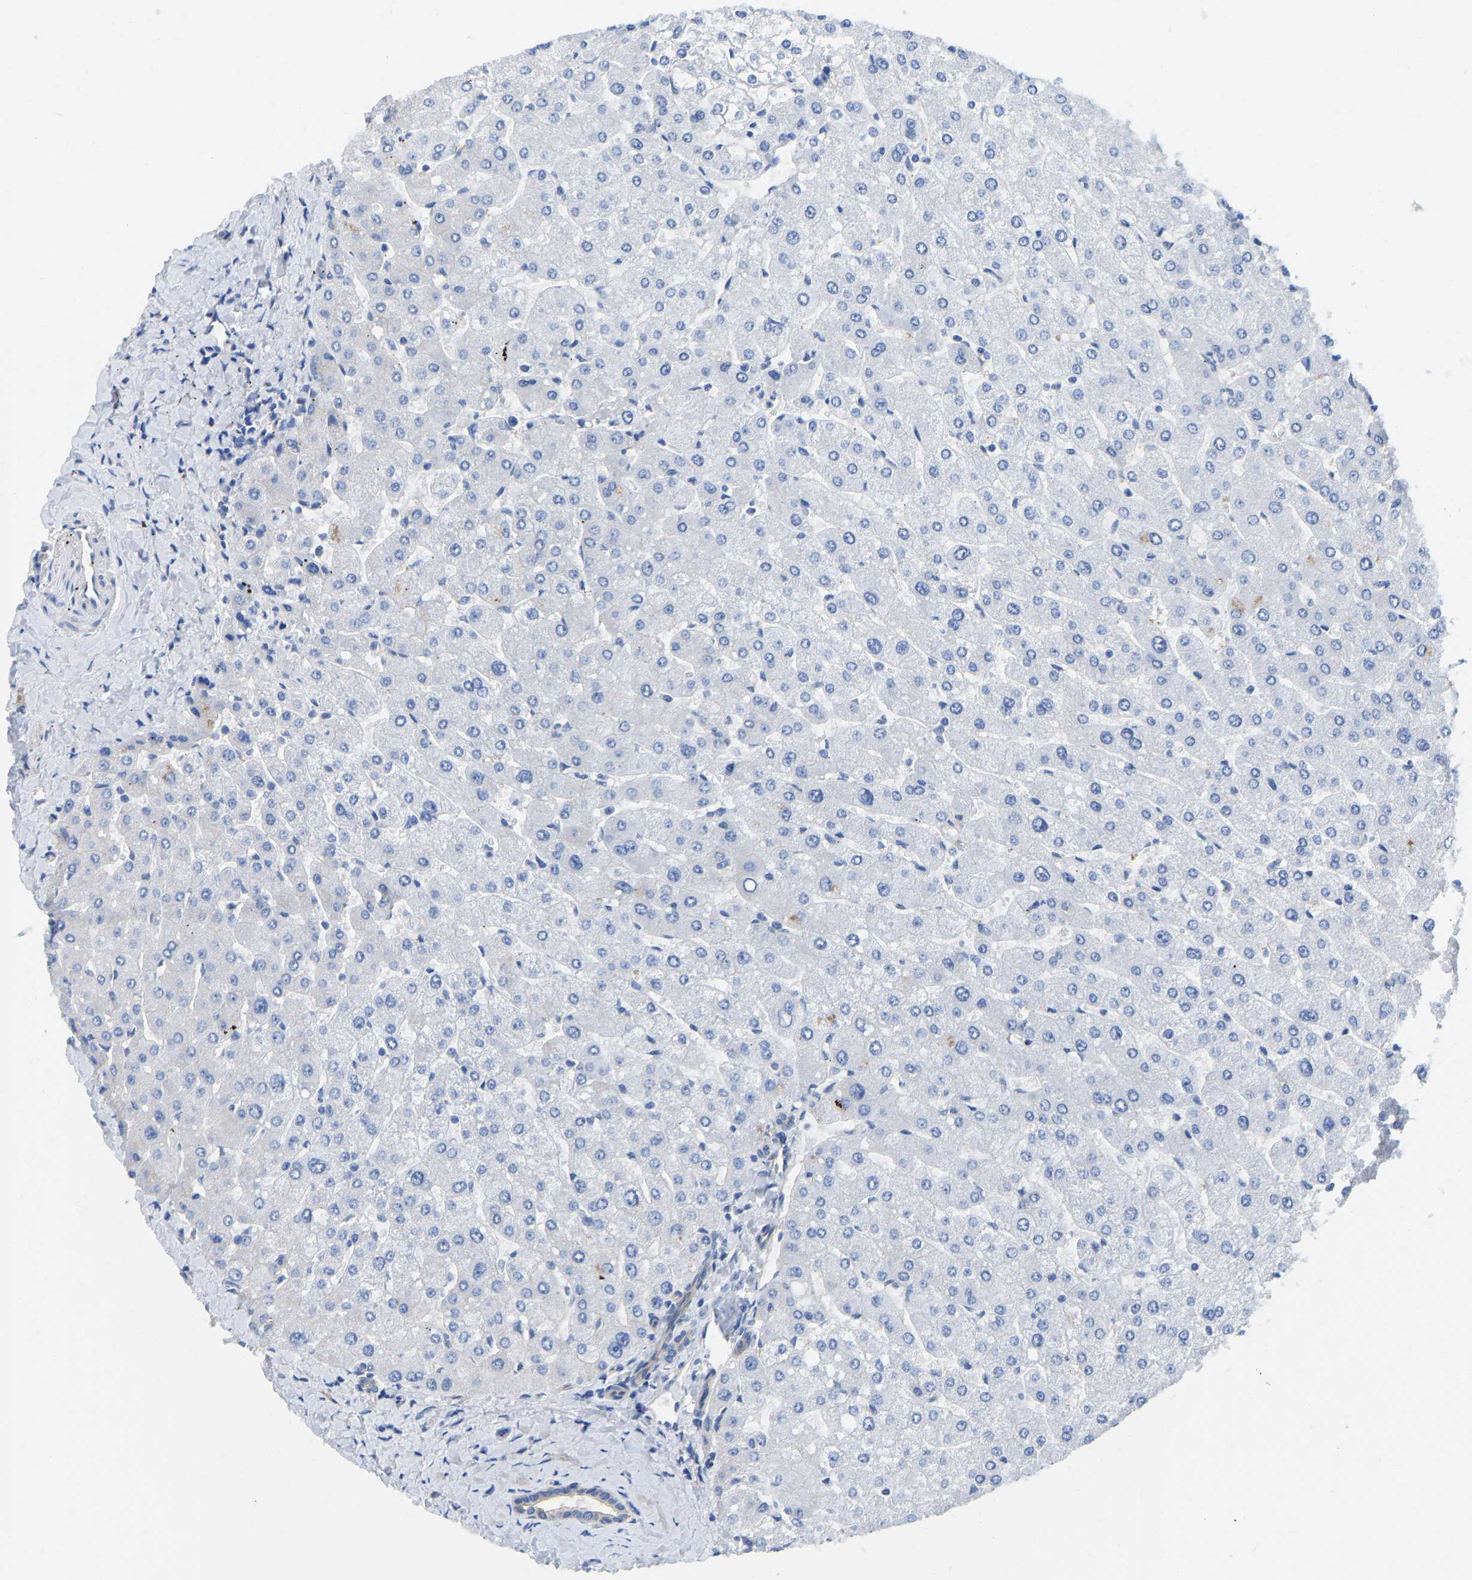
{"staining": {"intensity": "weak", "quantity": "25%-75%", "location": "cytoplasmic/membranous"}, "tissue": "liver", "cell_type": "Cholangiocytes", "image_type": "normal", "snomed": [{"axis": "morphology", "description": "Normal tissue, NOS"}, {"axis": "topography", "description": "Liver"}], "caption": "Weak cytoplasmic/membranous expression for a protein is present in about 25%-75% of cholangiocytes of normal liver using immunohistochemistry (IHC).", "gene": "CHAD", "patient": {"sex": "male", "age": 55}}